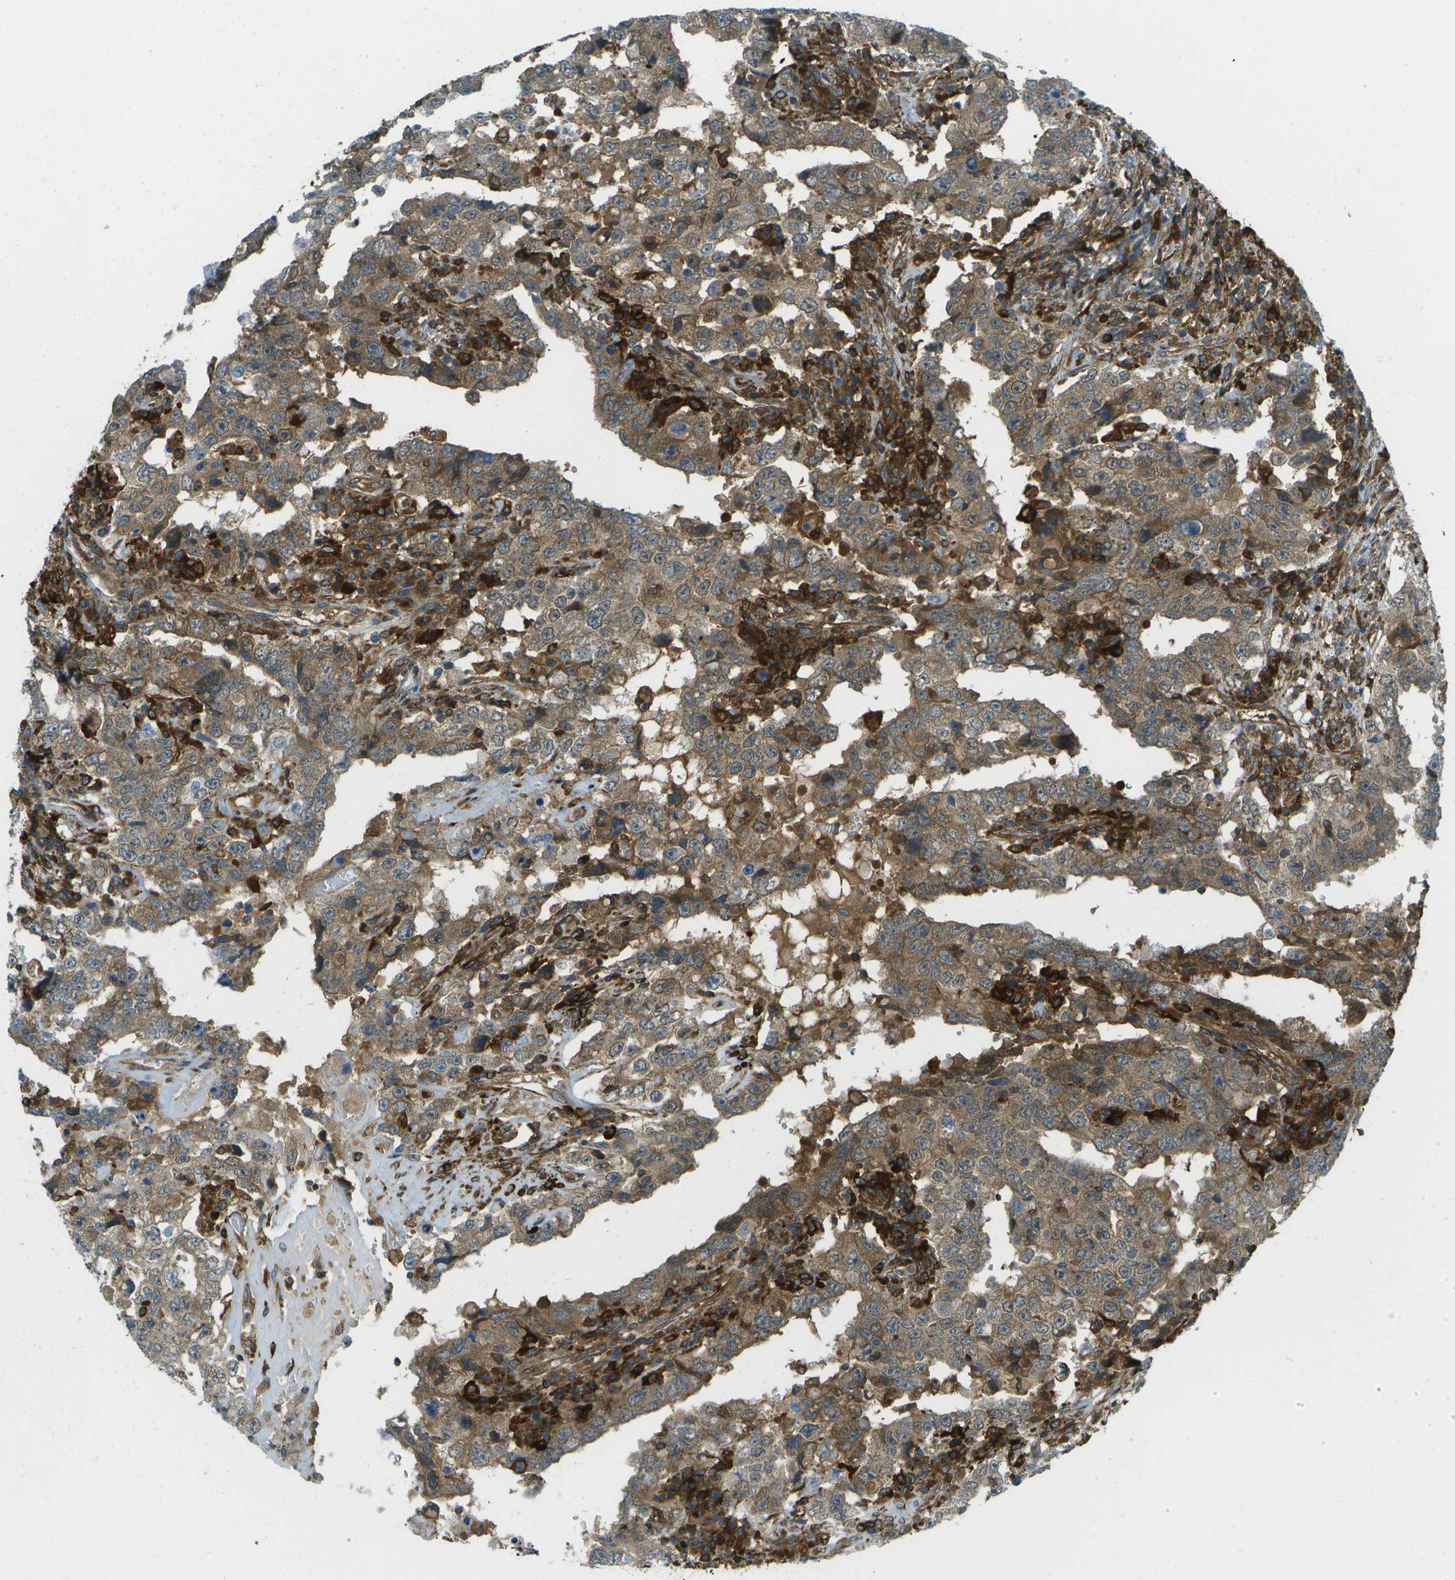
{"staining": {"intensity": "weak", "quantity": ">75%", "location": "cytoplasmic/membranous"}, "tissue": "testis cancer", "cell_type": "Tumor cells", "image_type": "cancer", "snomed": [{"axis": "morphology", "description": "Carcinoma, Embryonal, NOS"}, {"axis": "topography", "description": "Testis"}], "caption": "Immunohistochemical staining of human testis embryonal carcinoma exhibits weak cytoplasmic/membranous protein expression in approximately >75% of tumor cells.", "gene": "TMTC1", "patient": {"sex": "male", "age": 26}}